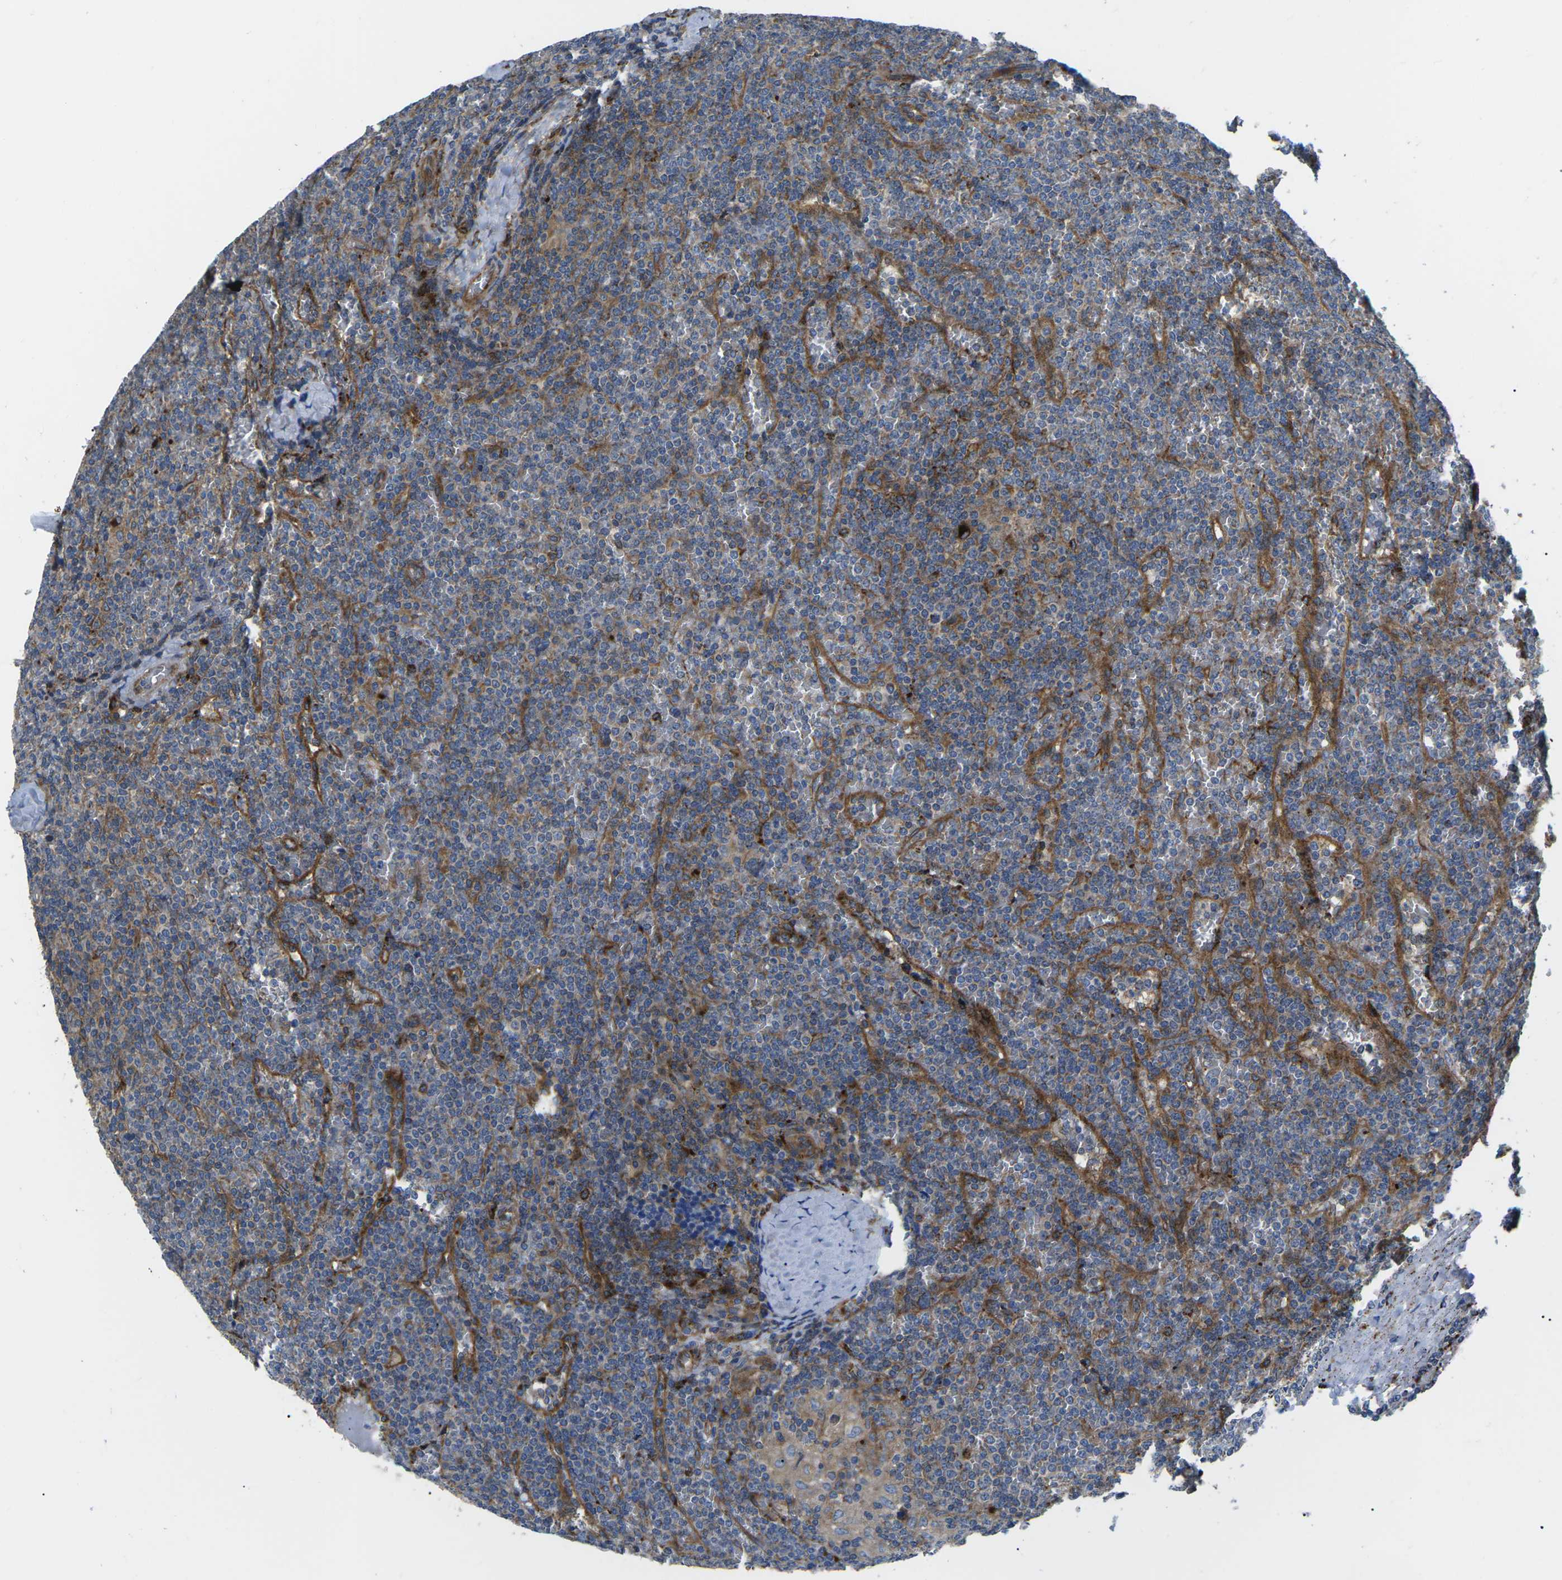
{"staining": {"intensity": "moderate", "quantity": "<25%", "location": "cytoplasmic/membranous"}, "tissue": "lymphoma", "cell_type": "Tumor cells", "image_type": "cancer", "snomed": [{"axis": "morphology", "description": "Malignant lymphoma, non-Hodgkin's type, Low grade"}, {"axis": "topography", "description": "Spleen"}], "caption": "Lymphoma stained with IHC shows moderate cytoplasmic/membranous staining in approximately <25% of tumor cells.", "gene": "DLG1", "patient": {"sex": "female", "age": 19}}